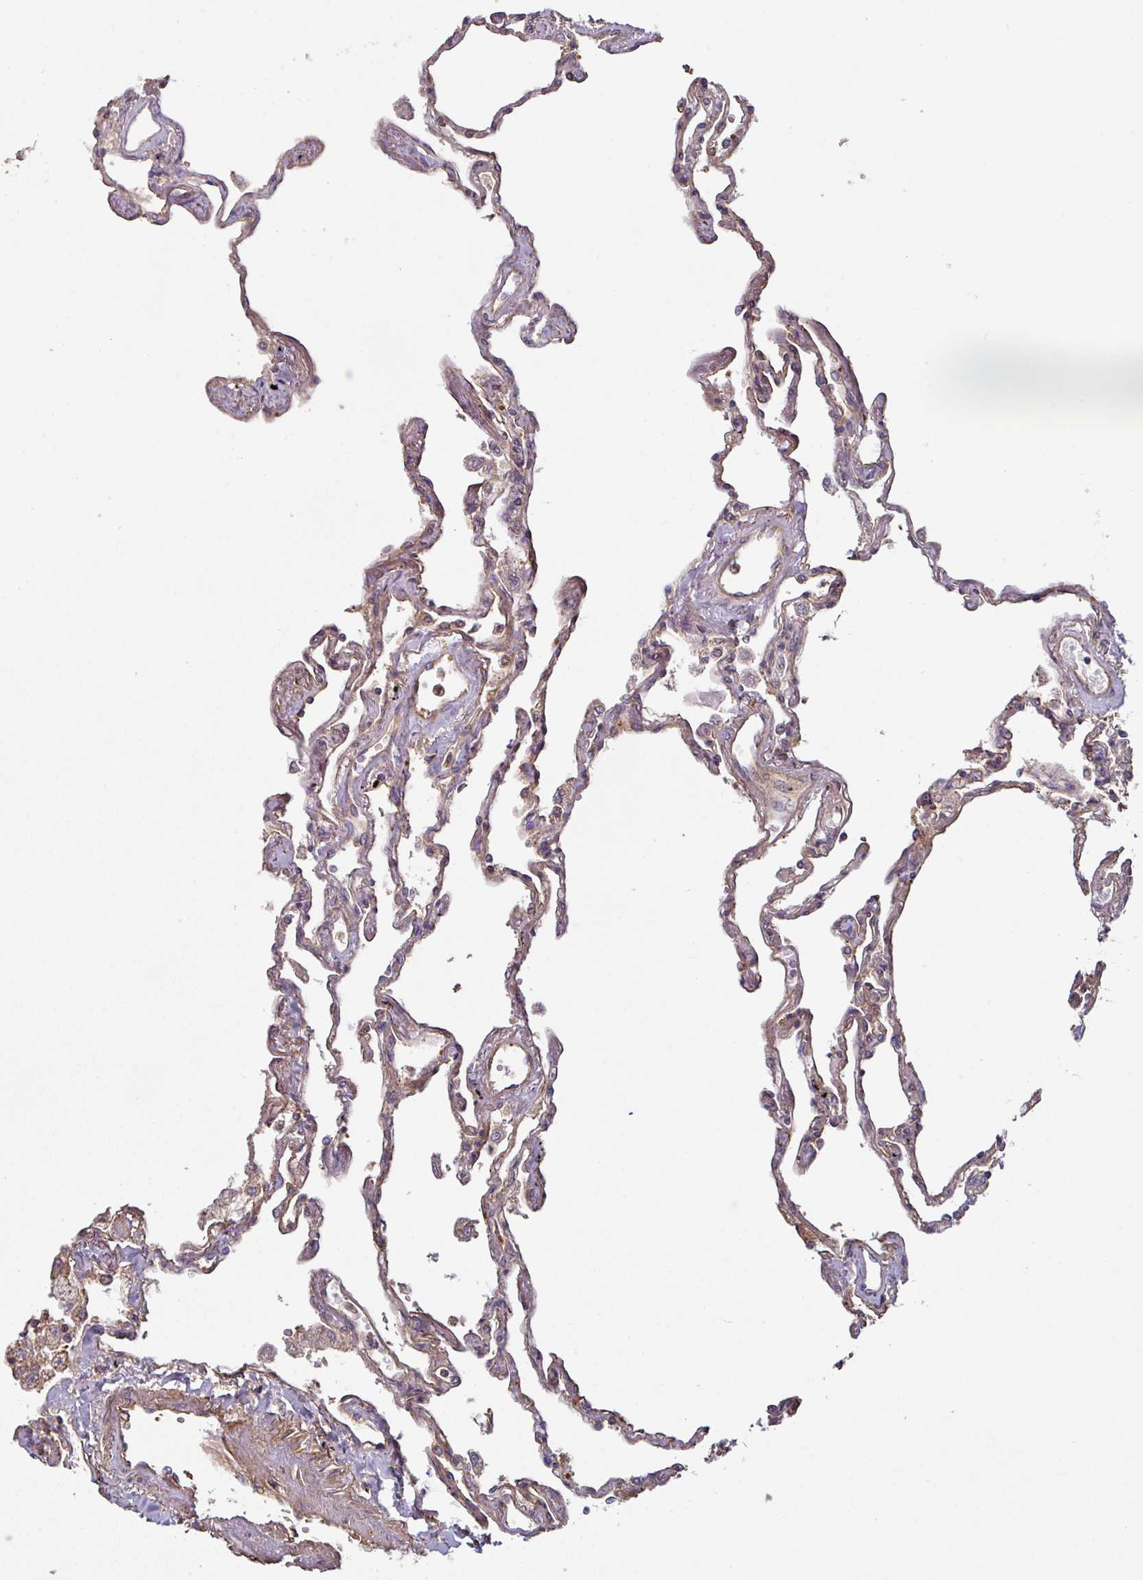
{"staining": {"intensity": "moderate", "quantity": "25%-75%", "location": "cytoplasmic/membranous"}, "tissue": "lung", "cell_type": "Alveolar cells", "image_type": "normal", "snomed": [{"axis": "morphology", "description": "Normal tissue, NOS"}, {"axis": "topography", "description": "Lung"}], "caption": "Immunohistochemical staining of normal human lung shows moderate cytoplasmic/membranous protein staining in about 25%-75% of alveolar cells.", "gene": "CASP2", "patient": {"sex": "female", "age": 67}}